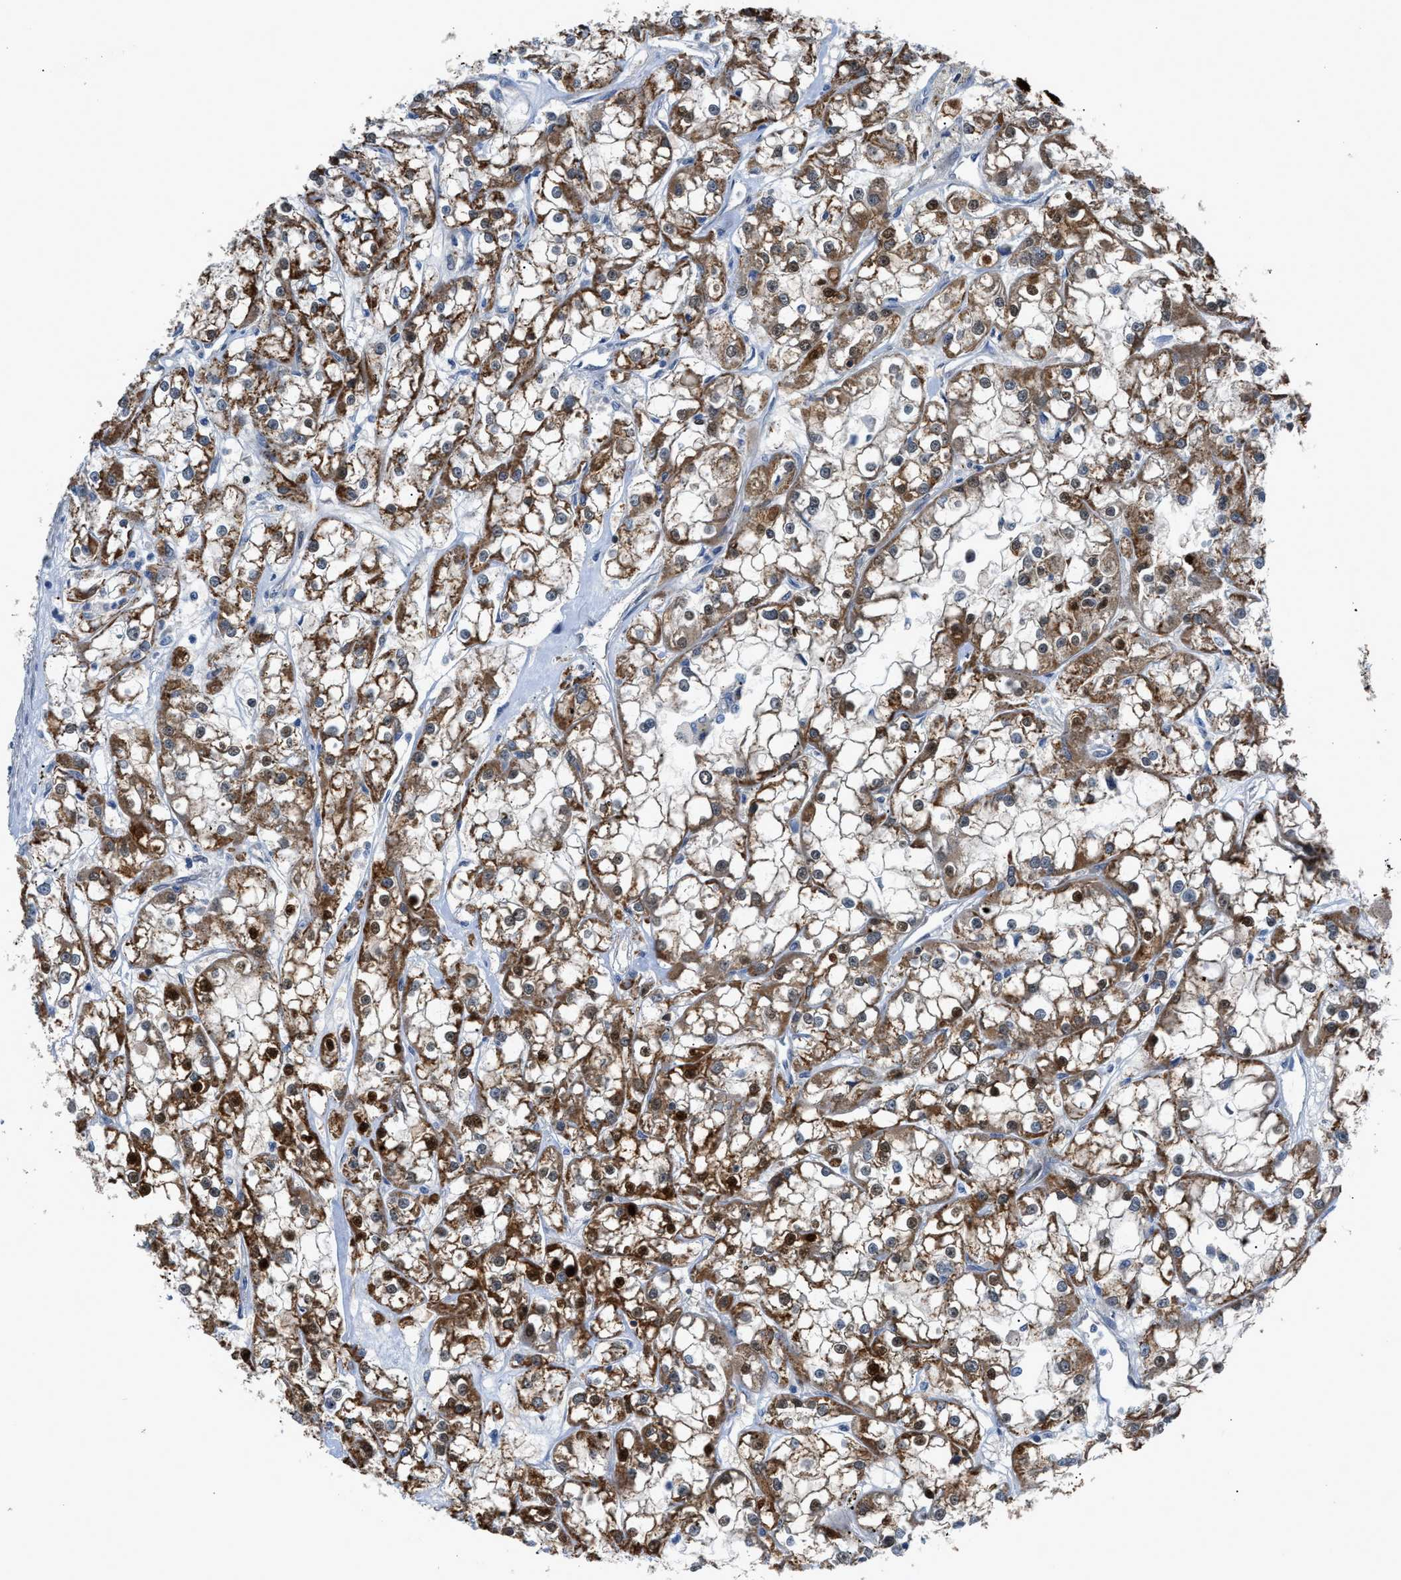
{"staining": {"intensity": "moderate", "quantity": ">75%", "location": "cytoplasmic/membranous,nuclear"}, "tissue": "renal cancer", "cell_type": "Tumor cells", "image_type": "cancer", "snomed": [{"axis": "morphology", "description": "Adenocarcinoma, NOS"}, {"axis": "topography", "description": "Kidney"}], "caption": "Brown immunohistochemical staining in renal cancer reveals moderate cytoplasmic/membranous and nuclear positivity in about >75% of tumor cells.", "gene": "TMEM45B", "patient": {"sex": "female", "age": 52}}